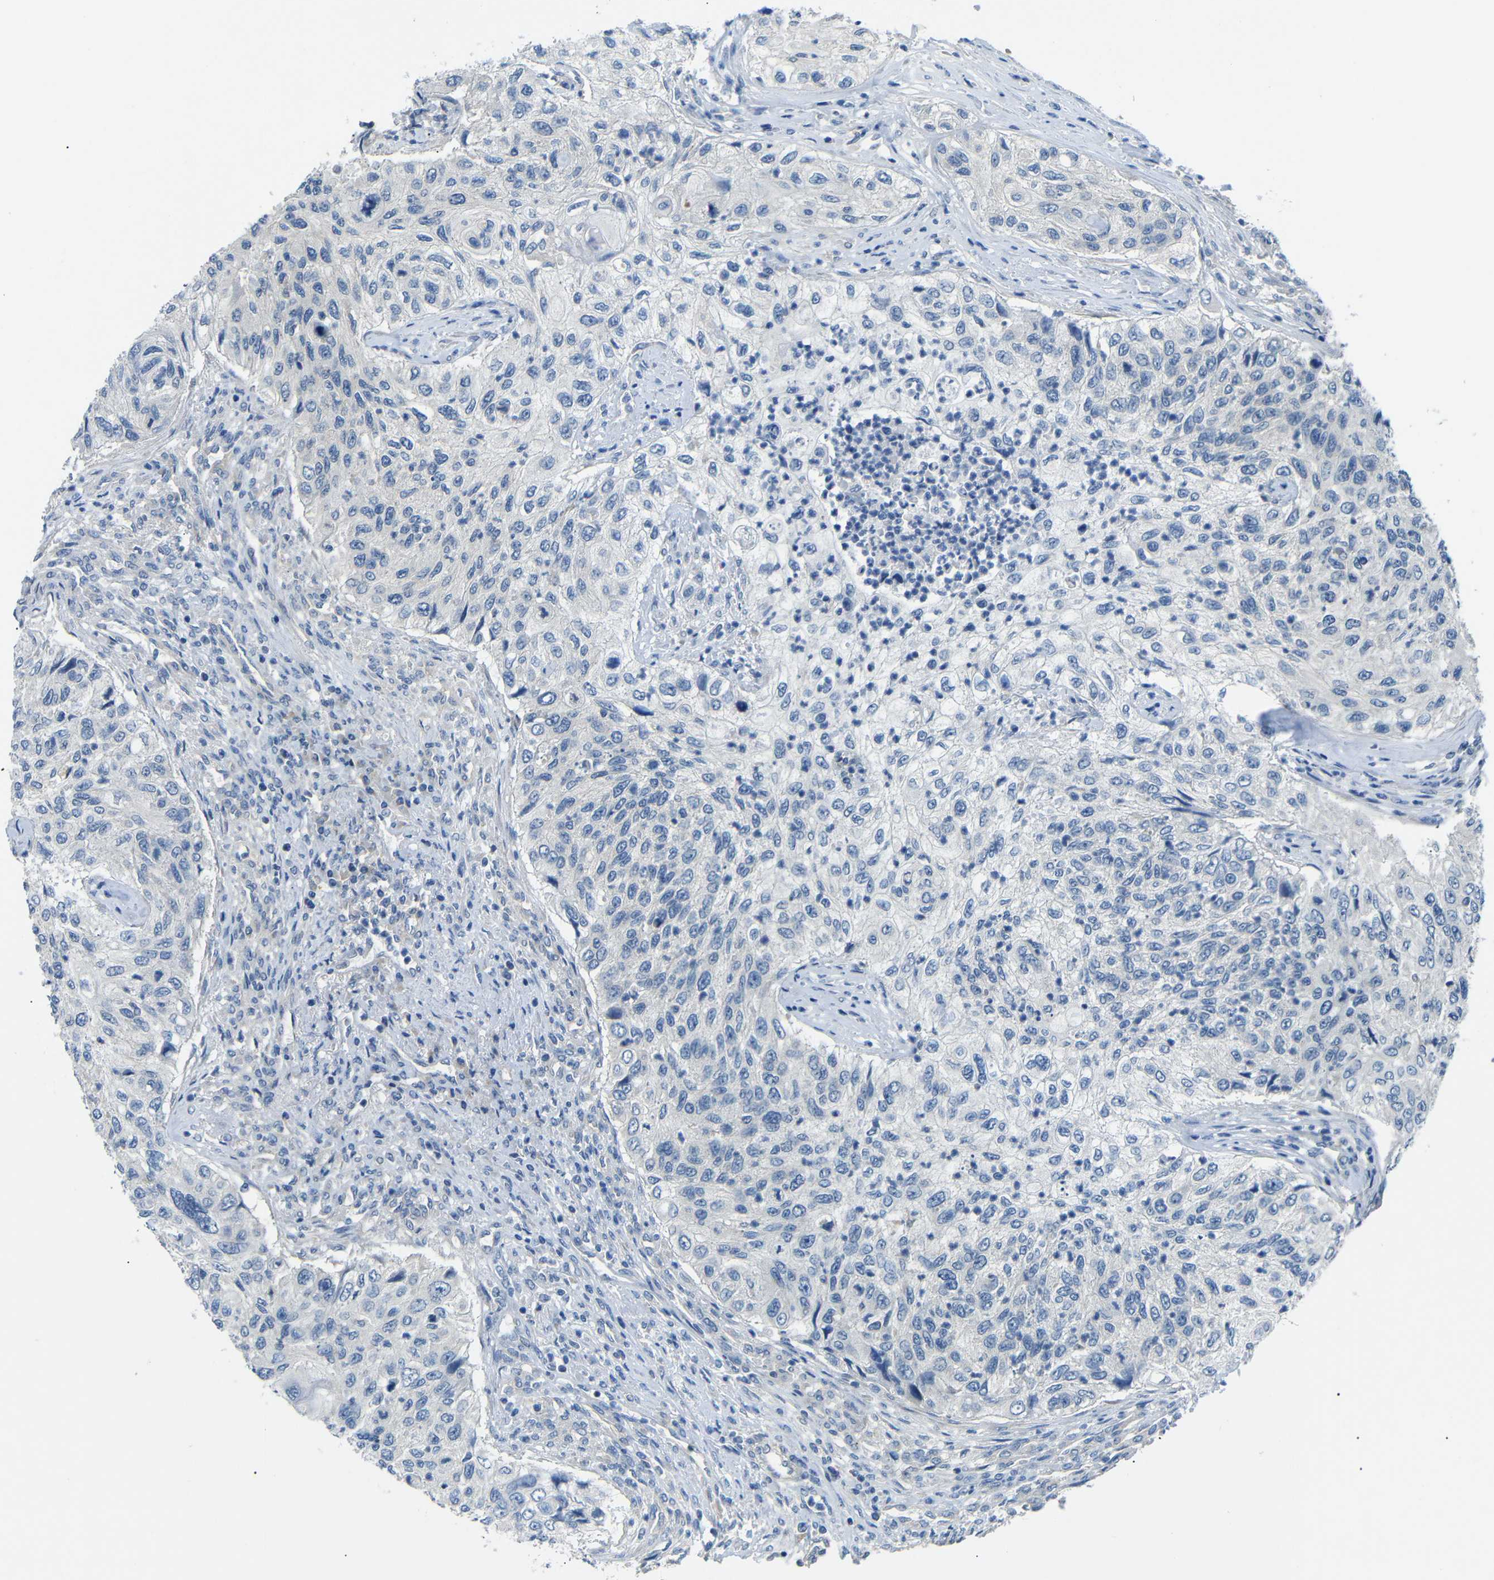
{"staining": {"intensity": "negative", "quantity": "none", "location": "none"}, "tissue": "urothelial cancer", "cell_type": "Tumor cells", "image_type": "cancer", "snomed": [{"axis": "morphology", "description": "Urothelial carcinoma, High grade"}, {"axis": "topography", "description": "Urinary bladder"}], "caption": "This is an immunohistochemistry micrograph of urothelial carcinoma (high-grade). There is no positivity in tumor cells.", "gene": "DCP1A", "patient": {"sex": "female", "age": 60}}